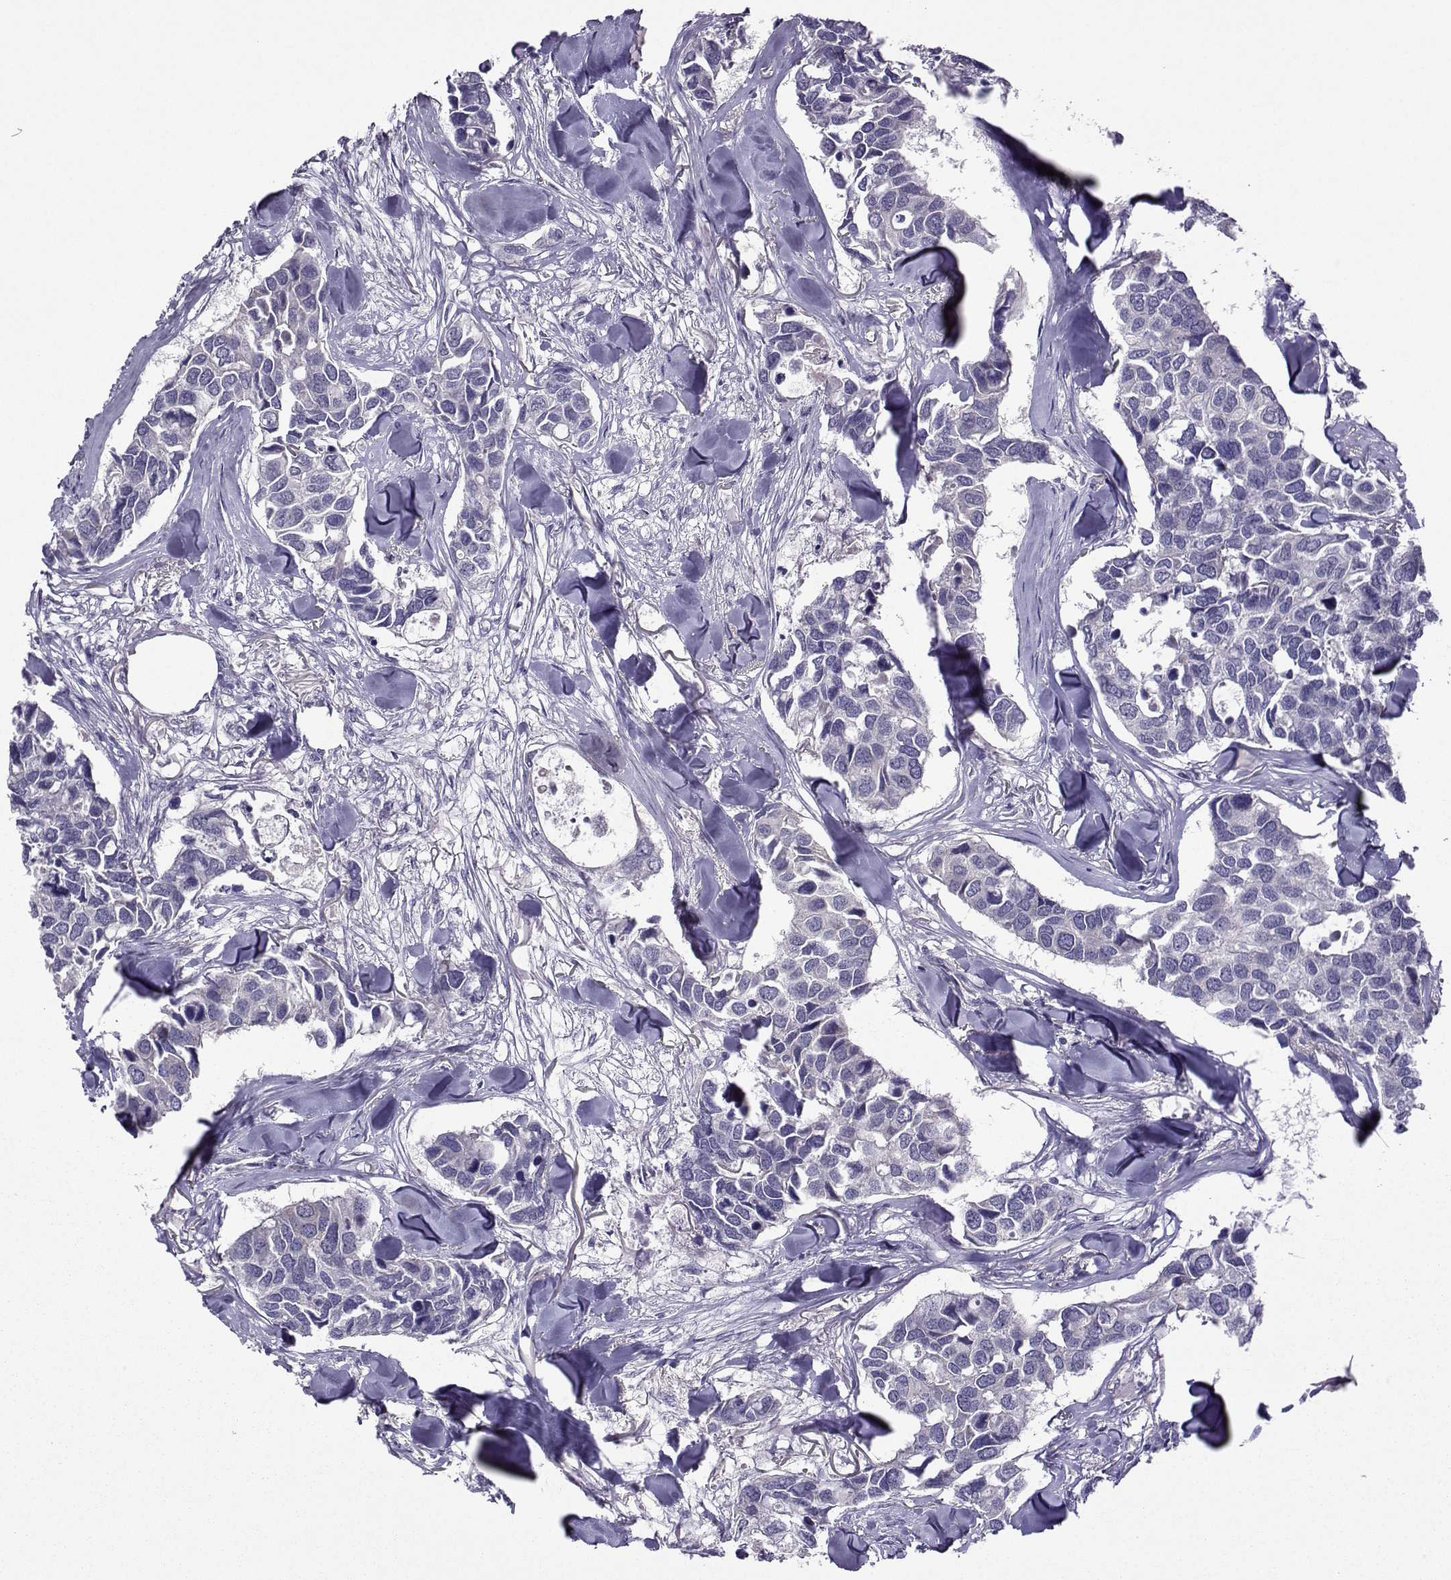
{"staining": {"intensity": "negative", "quantity": "none", "location": "none"}, "tissue": "breast cancer", "cell_type": "Tumor cells", "image_type": "cancer", "snomed": [{"axis": "morphology", "description": "Duct carcinoma"}, {"axis": "topography", "description": "Breast"}], "caption": "Tumor cells are negative for brown protein staining in breast intraductal carcinoma.", "gene": "DDX20", "patient": {"sex": "female", "age": 83}}